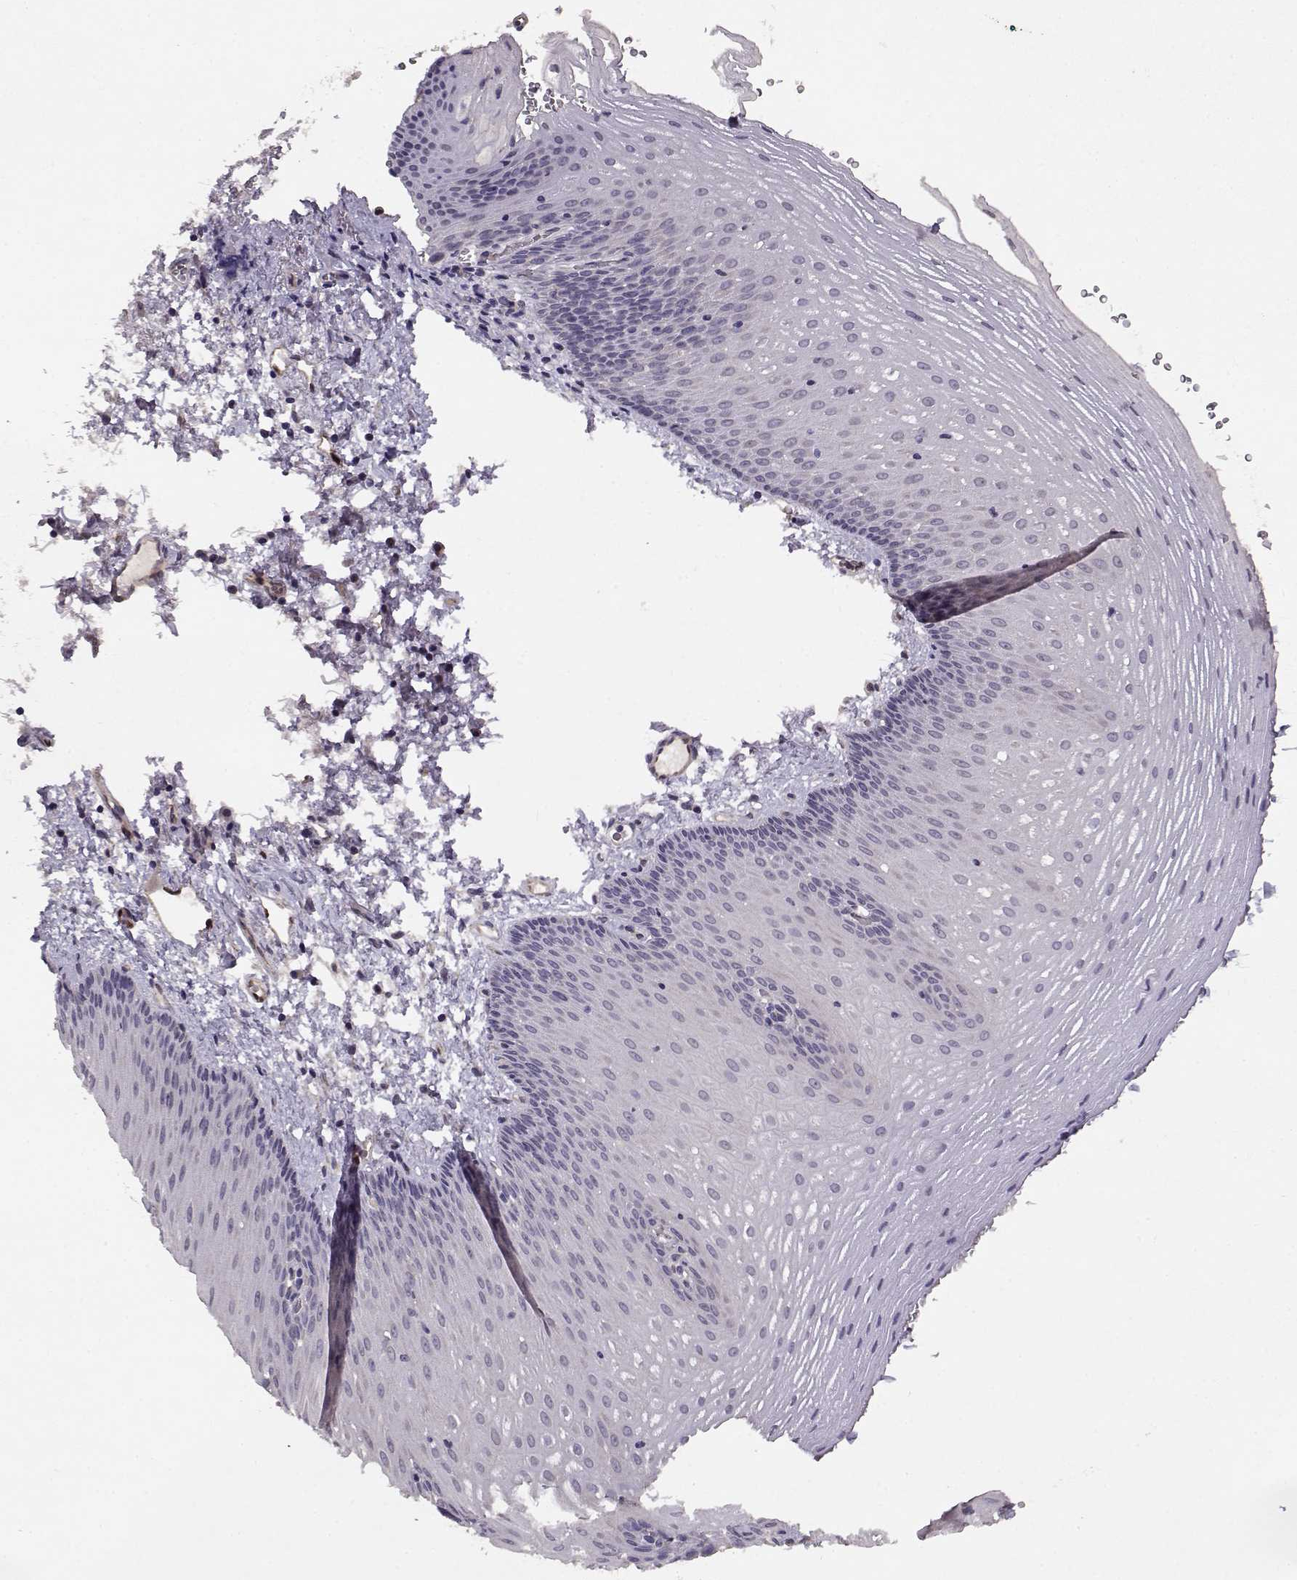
{"staining": {"intensity": "negative", "quantity": "none", "location": "none"}, "tissue": "esophagus", "cell_type": "Squamous epithelial cells", "image_type": "normal", "snomed": [{"axis": "morphology", "description": "Normal tissue, NOS"}, {"axis": "topography", "description": "Esophagus"}], "caption": "An immunohistochemistry (IHC) histopathology image of unremarkable esophagus is shown. There is no staining in squamous epithelial cells of esophagus. Brightfield microscopy of immunohistochemistry (IHC) stained with DAB (brown) and hematoxylin (blue), captured at high magnification.", "gene": "BMX", "patient": {"sex": "male", "age": 76}}